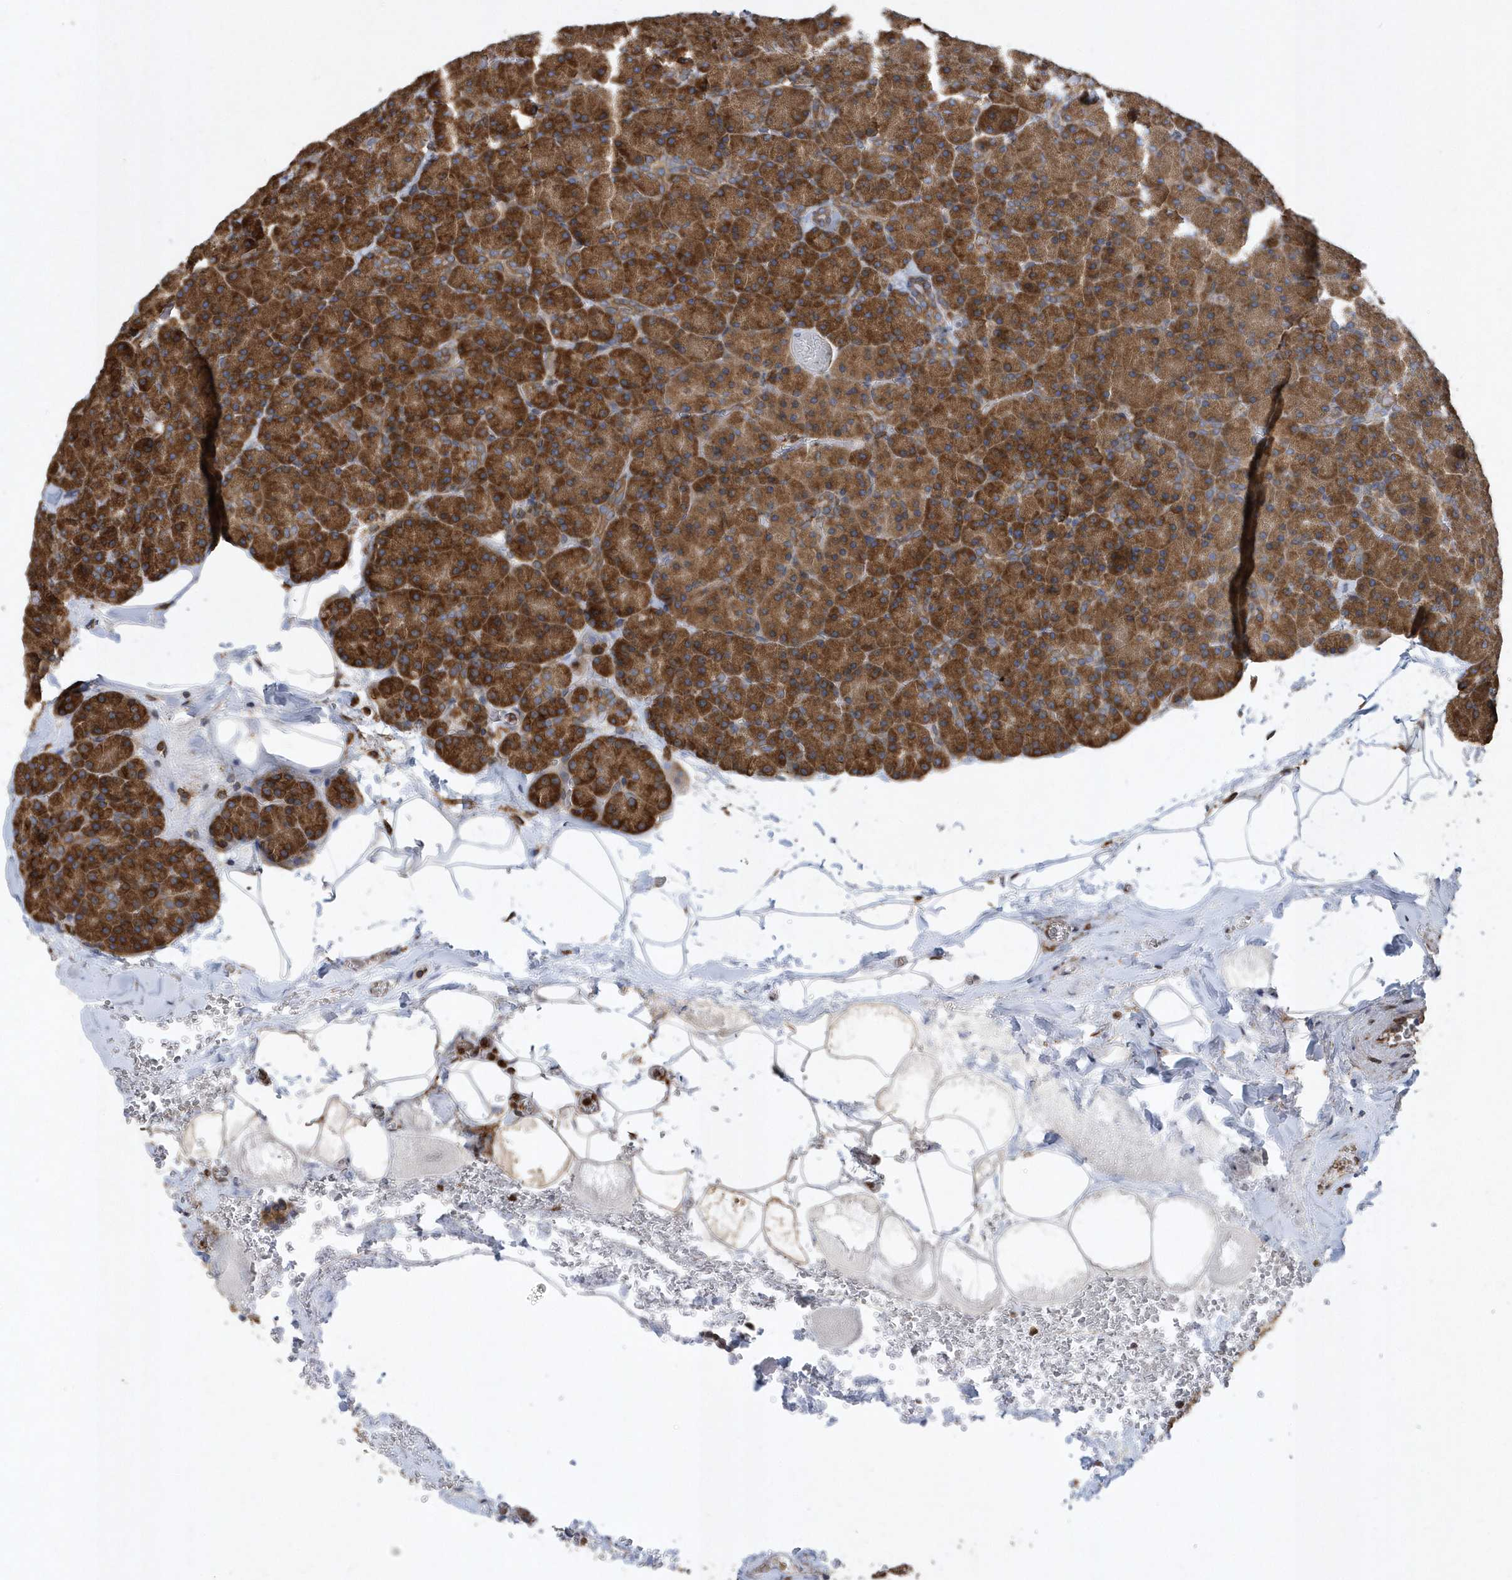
{"staining": {"intensity": "strong", "quantity": ">75%", "location": "cytoplasmic/membranous"}, "tissue": "pancreas", "cell_type": "Exocrine glandular cells", "image_type": "normal", "snomed": [{"axis": "morphology", "description": "Normal tissue, NOS"}, {"axis": "morphology", "description": "Carcinoid, malignant, NOS"}, {"axis": "topography", "description": "Pancreas"}], "caption": "Immunohistochemical staining of benign pancreas demonstrates high levels of strong cytoplasmic/membranous expression in about >75% of exocrine glandular cells.", "gene": "VAMP7", "patient": {"sex": "female", "age": 35}}